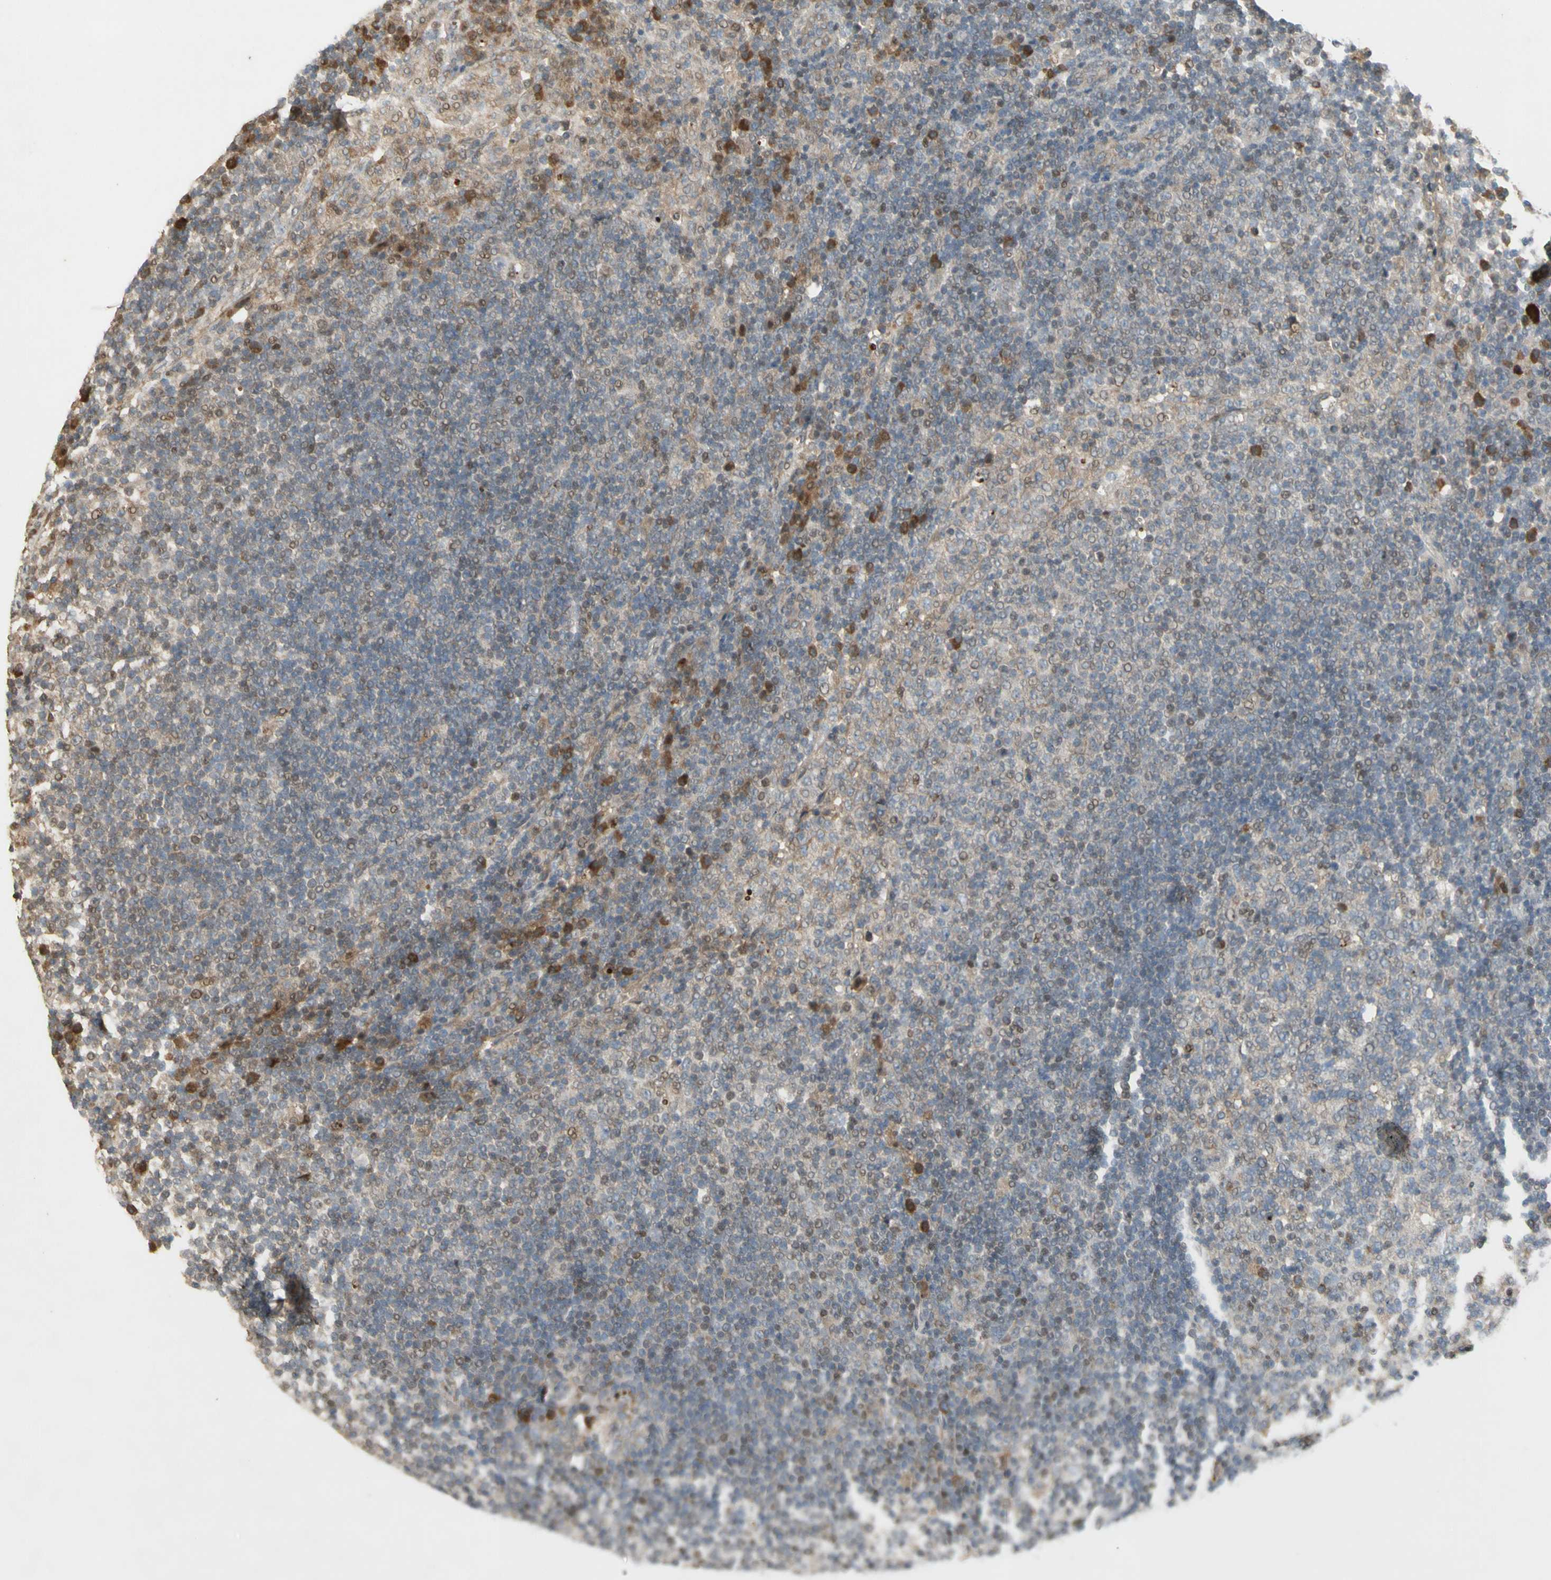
{"staining": {"intensity": "moderate", "quantity": "<25%", "location": "cytoplasmic/membranous,nuclear"}, "tissue": "lymph node", "cell_type": "Germinal center cells", "image_type": "normal", "snomed": [{"axis": "morphology", "description": "Normal tissue, NOS"}, {"axis": "topography", "description": "Lymph node"}], "caption": "Immunohistochemical staining of benign lymph node exhibits moderate cytoplasmic/membranous,nuclear protein staining in approximately <25% of germinal center cells. The staining is performed using DAB (3,3'-diaminobenzidine) brown chromogen to label protein expression. The nuclei are counter-stained blue using hematoxylin.", "gene": "NRG4", "patient": {"sex": "female", "age": 53}}